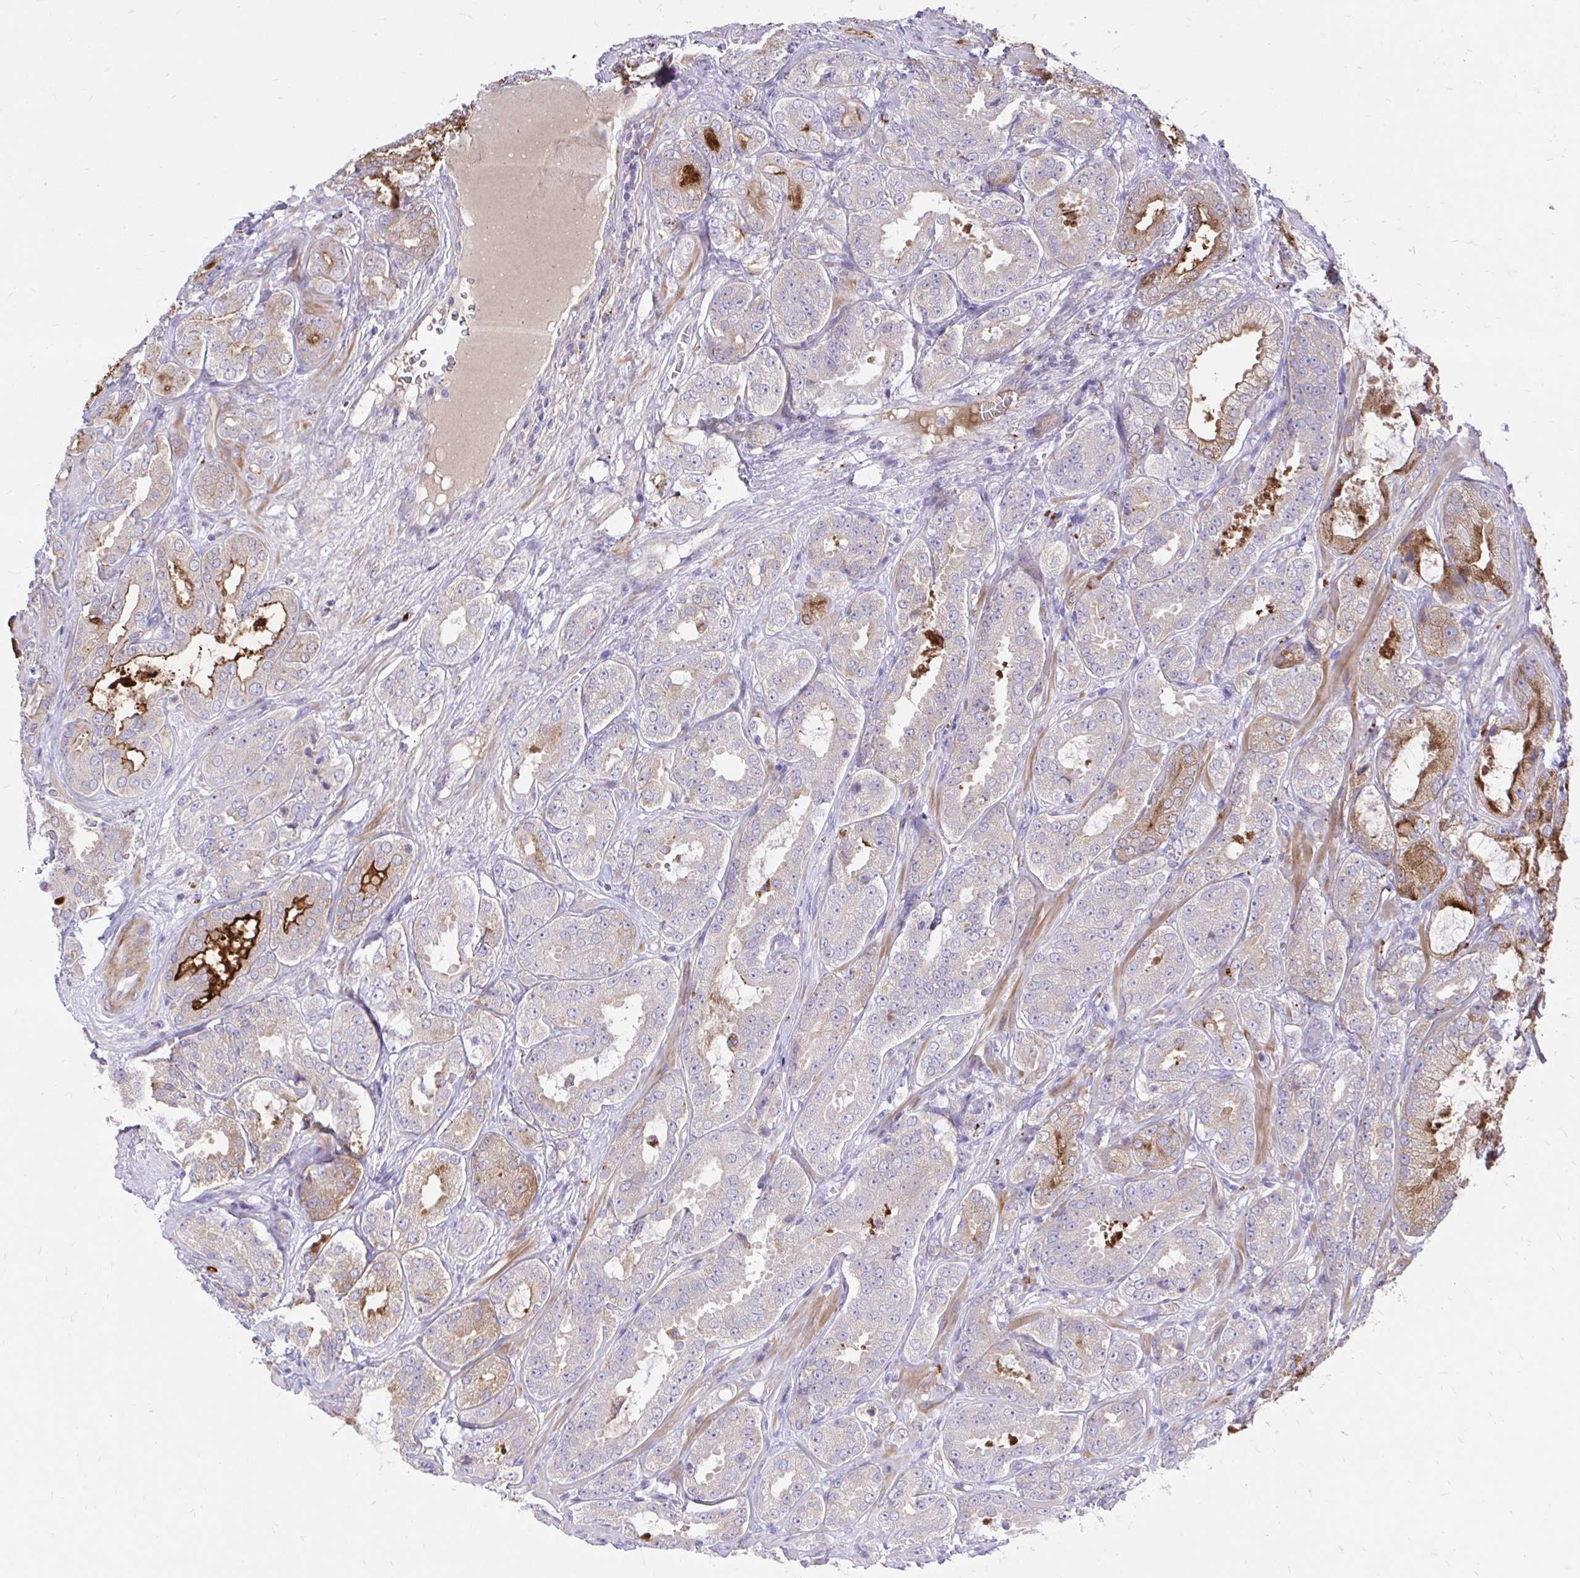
{"staining": {"intensity": "moderate", "quantity": "25%-75%", "location": "cytoplasmic/membranous"}, "tissue": "prostate cancer", "cell_type": "Tumor cells", "image_type": "cancer", "snomed": [{"axis": "morphology", "description": "Adenocarcinoma, High grade"}, {"axis": "topography", "description": "Prostate"}], "caption": "High-magnification brightfield microscopy of prostate high-grade adenocarcinoma stained with DAB (3,3'-diaminobenzidine) (brown) and counterstained with hematoxylin (blue). tumor cells exhibit moderate cytoplasmic/membranous staining is present in approximately25%-75% of cells. Using DAB (3,3'-diaminobenzidine) (brown) and hematoxylin (blue) stains, captured at high magnification using brightfield microscopy.", "gene": "TP53I11", "patient": {"sex": "male", "age": 64}}